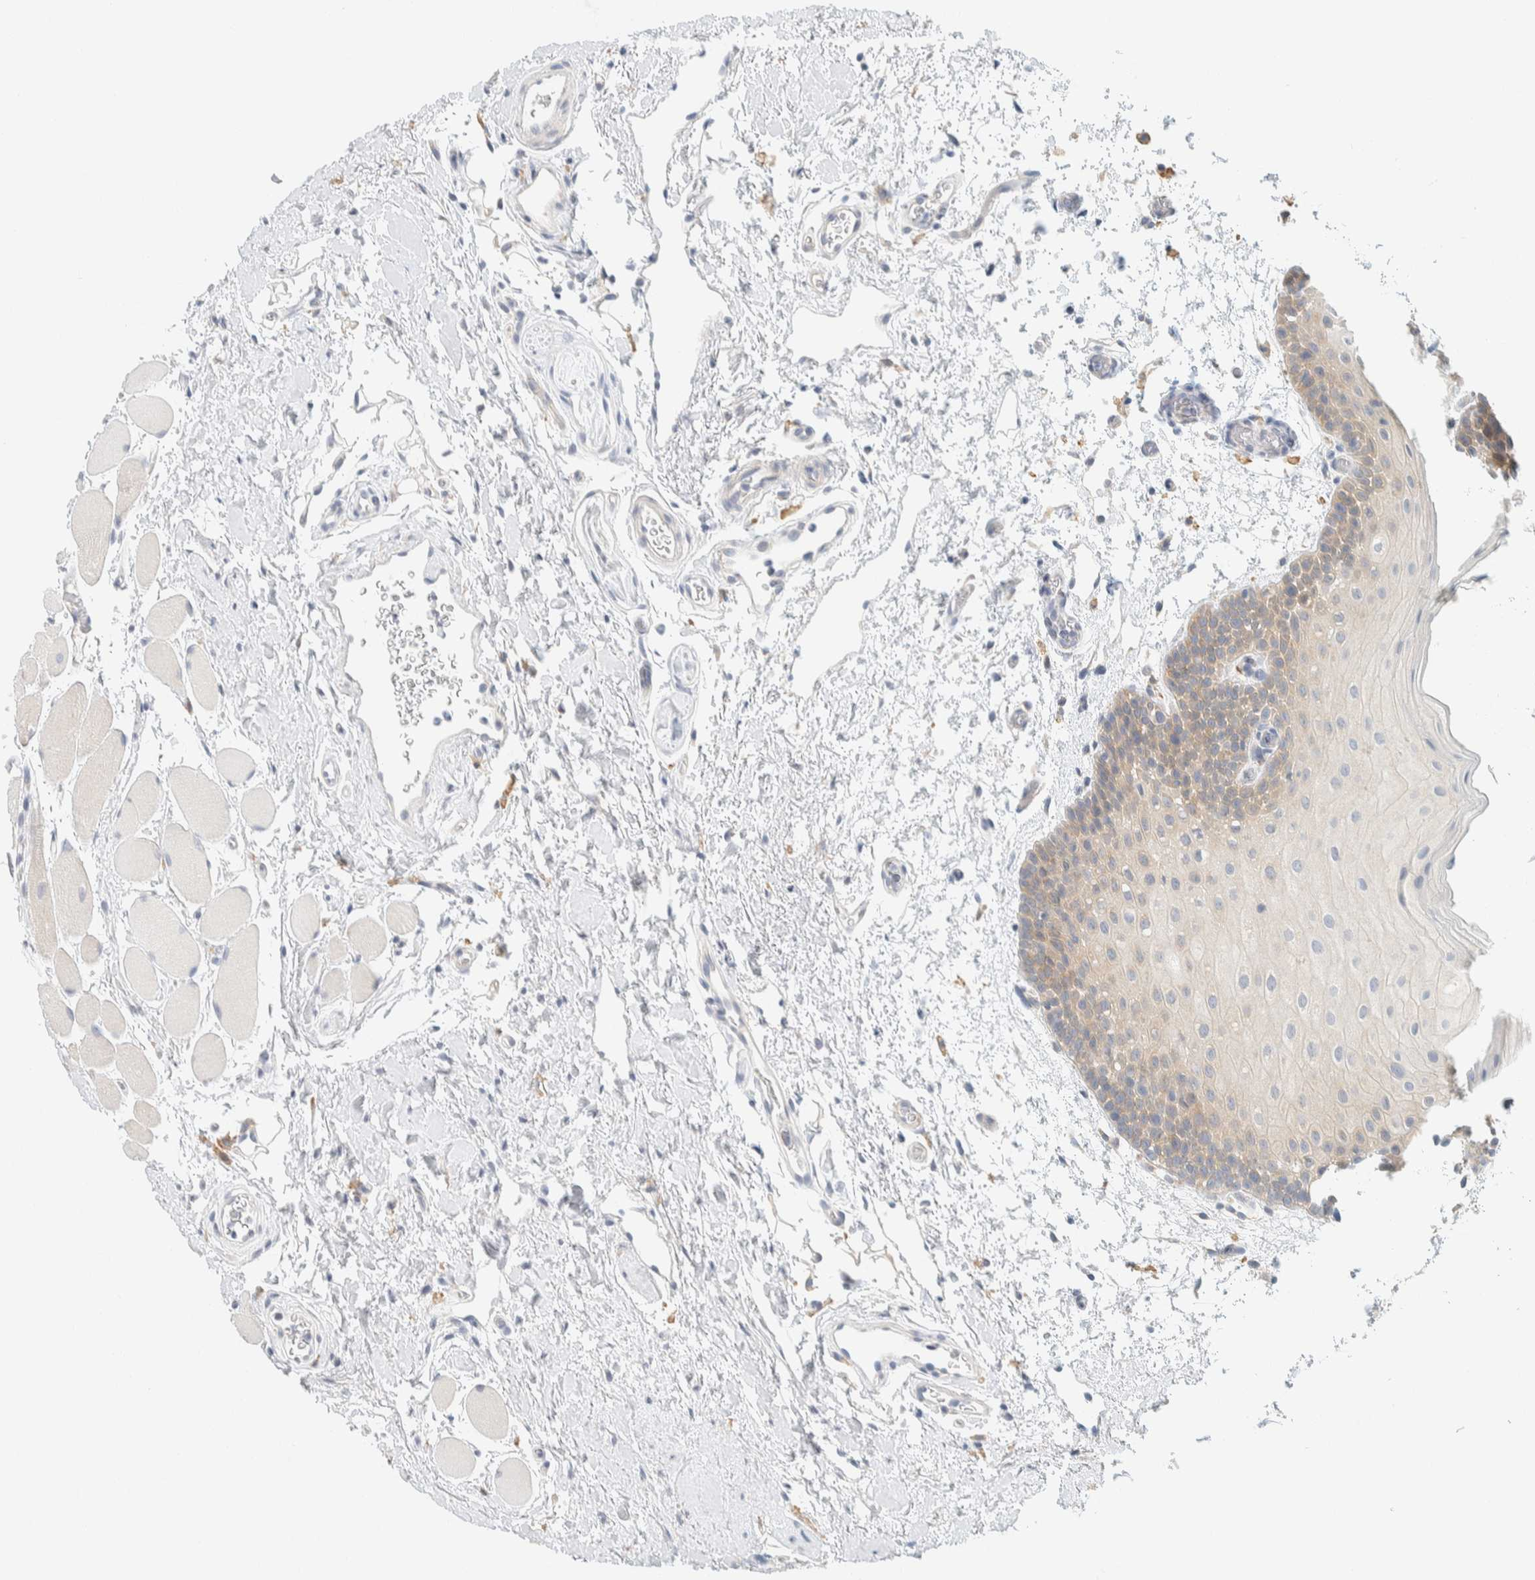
{"staining": {"intensity": "moderate", "quantity": "<25%", "location": "cytoplasmic/membranous"}, "tissue": "oral mucosa", "cell_type": "Squamous epithelial cells", "image_type": "normal", "snomed": [{"axis": "morphology", "description": "Normal tissue, NOS"}, {"axis": "topography", "description": "Oral tissue"}], "caption": "Protein analysis of benign oral mucosa reveals moderate cytoplasmic/membranous staining in approximately <25% of squamous epithelial cells.", "gene": "AARSD1", "patient": {"sex": "male", "age": 62}}